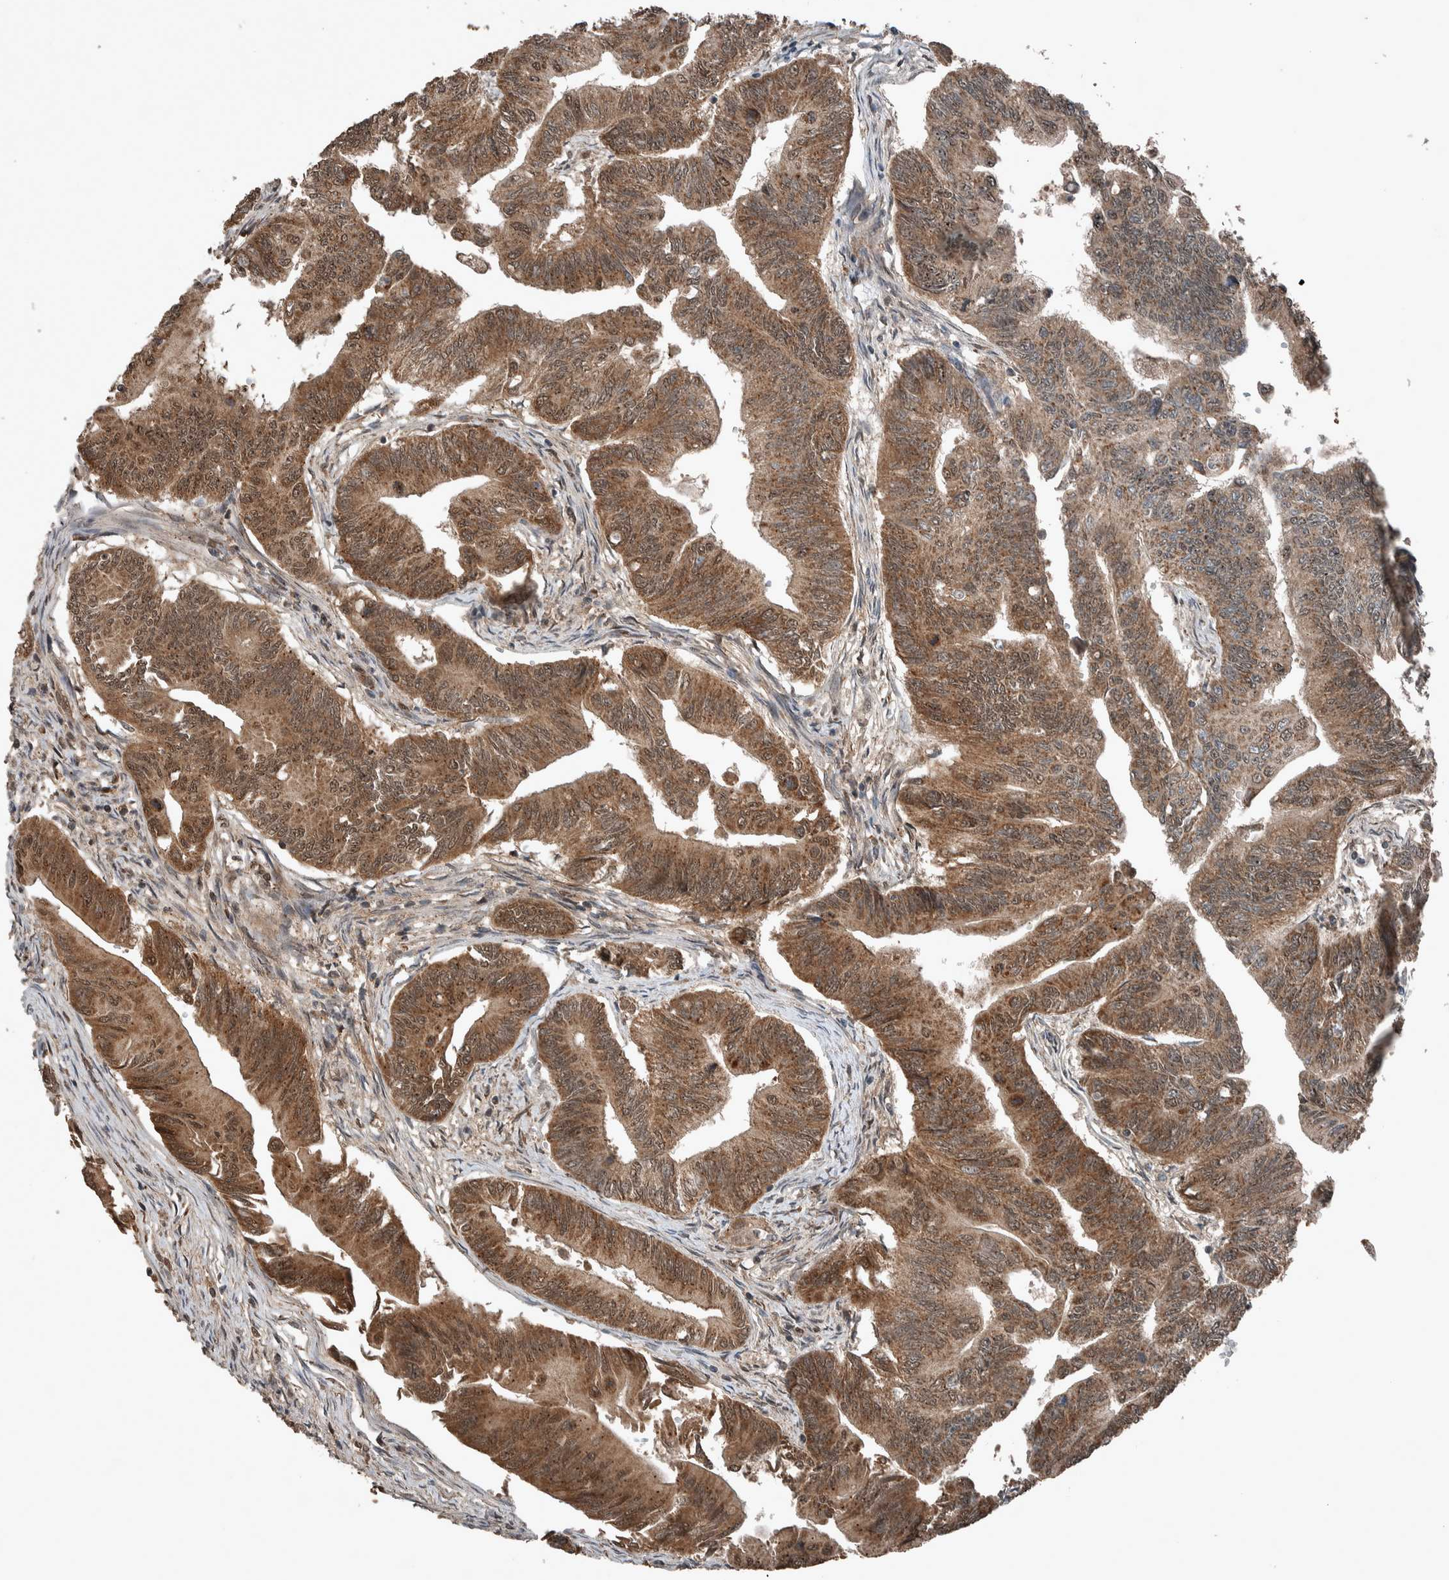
{"staining": {"intensity": "moderate", "quantity": ">75%", "location": "cytoplasmic/membranous"}, "tissue": "colorectal cancer", "cell_type": "Tumor cells", "image_type": "cancer", "snomed": [{"axis": "morphology", "description": "Adenoma, NOS"}, {"axis": "morphology", "description": "Adenocarcinoma, NOS"}, {"axis": "topography", "description": "Colon"}], "caption": "Immunohistochemistry staining of colorectal adenocarcinoma, which demonstrates medium levels of moderate cytoplasmic/membranous expression in about >75% of tumor cells indicating moderate cytoplasmic/membranous protein expression. The staining was performed using DAB (3,3'-diaminobenzidine) (brown) for protein detection and nuclei were counterstained in hematoxylin (blue).", "gene": "MYO1E", "patient": {"sex": "male", "age": 79}}